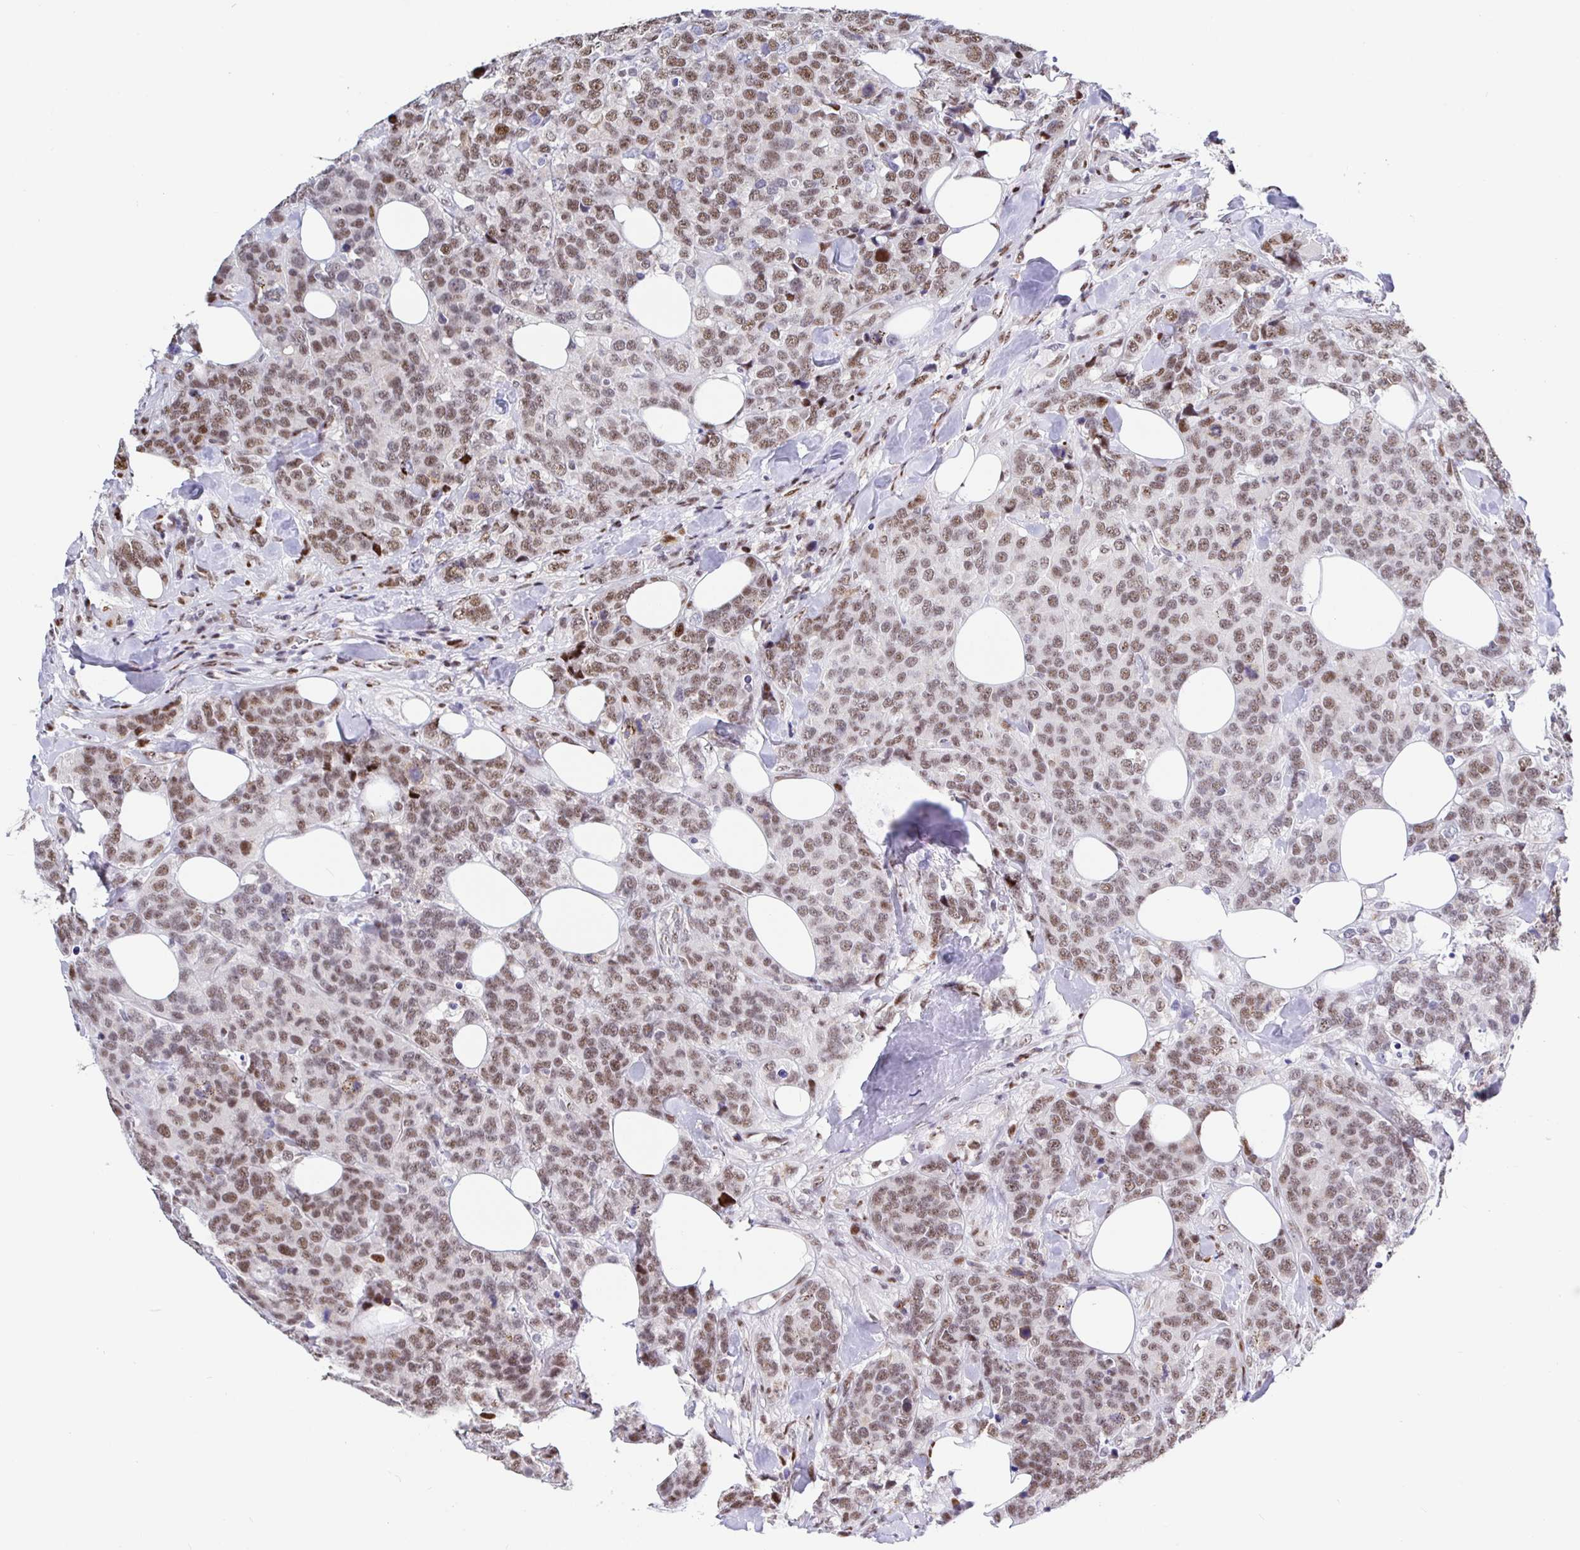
{"staining": {"intensity": "moderate", "quantity": ">75%", "location": "nuclear"}, "tissue": "breast cancer", "cell_type": "Tumor cells", "image_type": "cancer", "snomed": [{"axis": "morphology", "description": "Lobular carcinoma"}, {"axis": "topography", "description": "Breast"}], "caption": "Immunohistochemistry (IHC) of human lobular carcinoma (breast) demonstrates medium levels of moderate nuclear expression in approximately >75% of tumor cells.", "gene": "SETD5", "patient": {"sex": "female", "age": 59}}